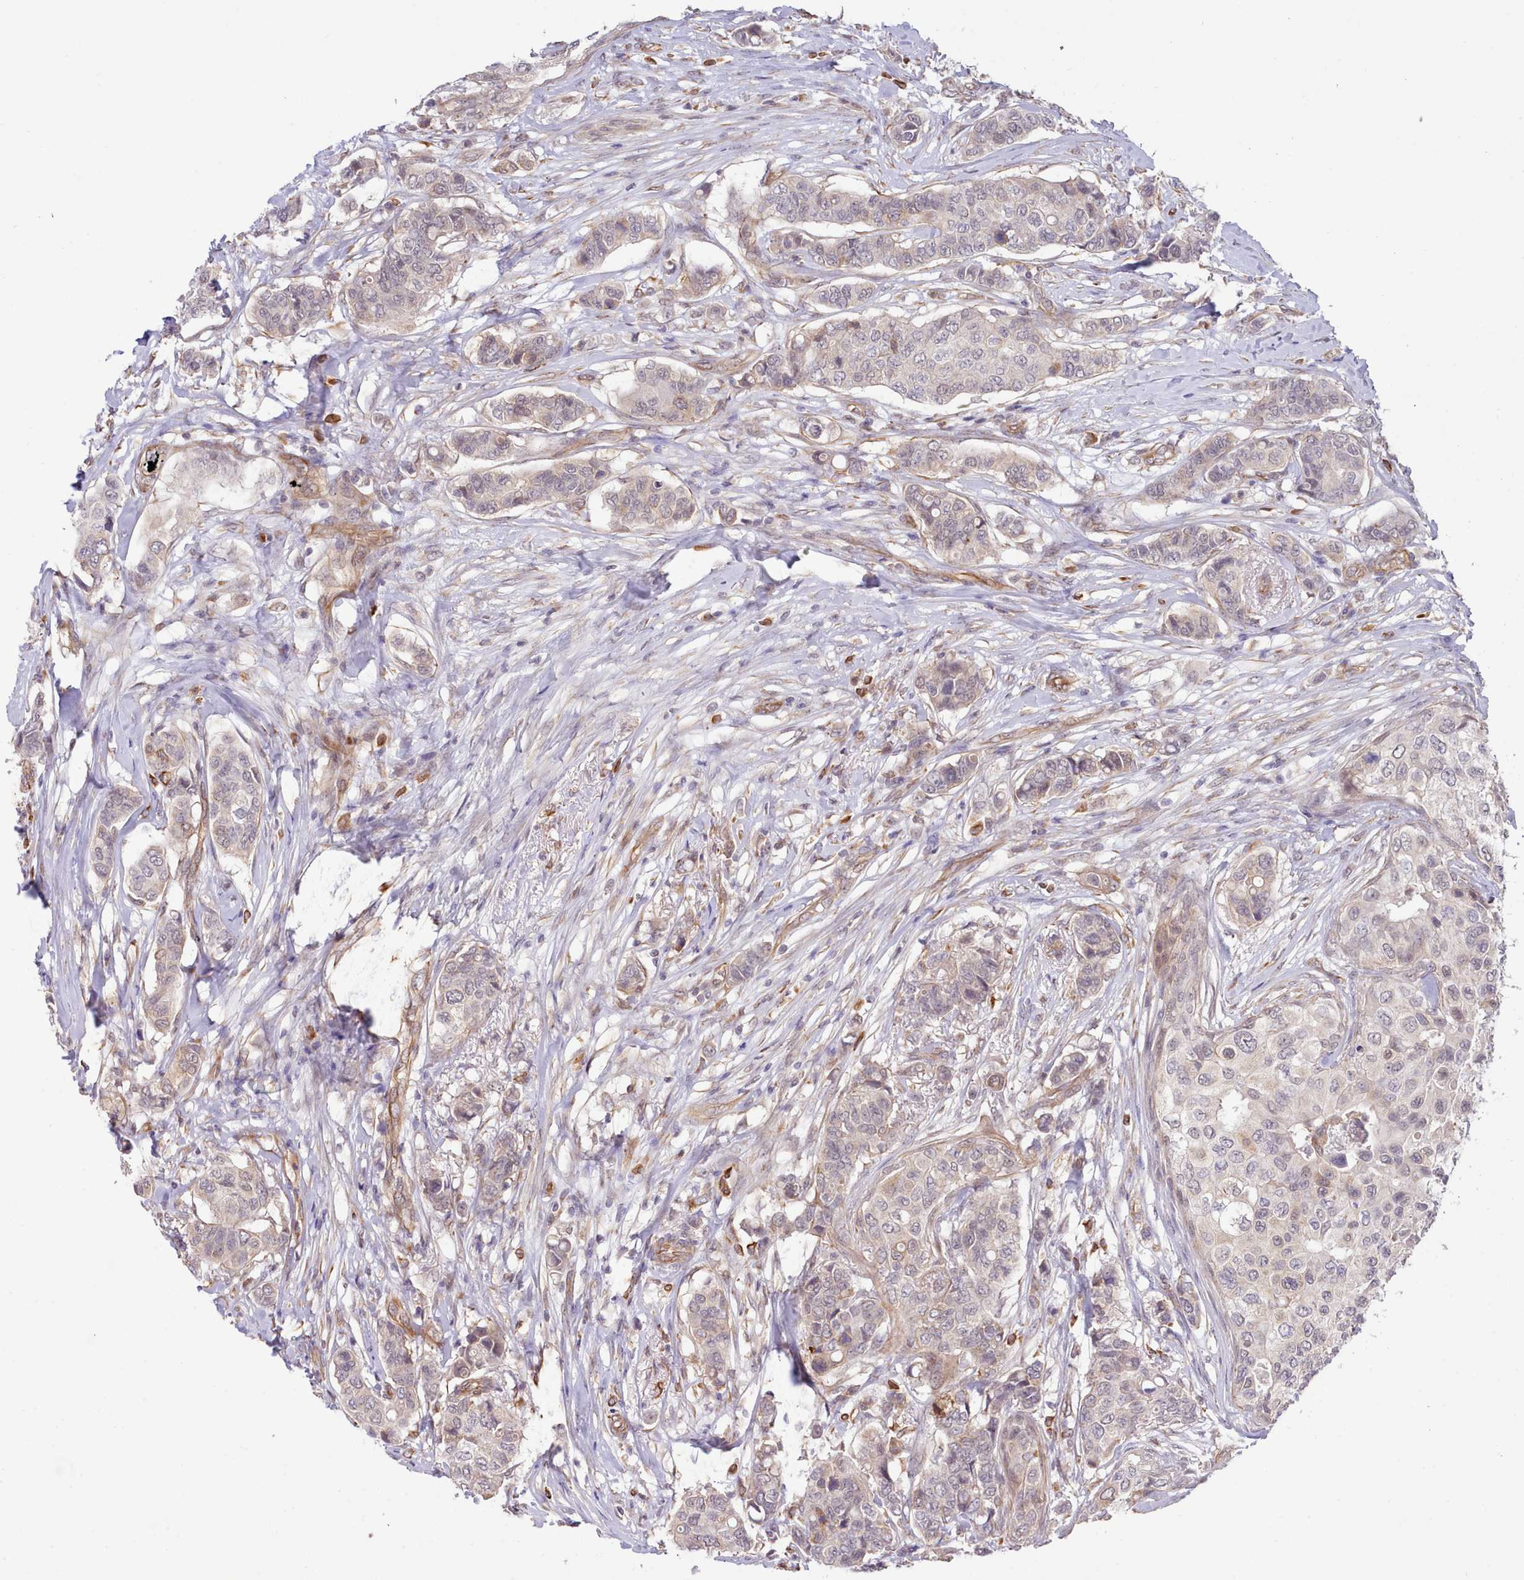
{"staining": {"intensity": "weak", "quantity": "<25%", "location": "nuclear"}, "tissue": "breast cancer", "cell_type": "Tumor cells", "image_type": "cancer", "snomed": [{"axis": "morphology", "description": "Lobular carcinoma"}, {"axis": "topography", "description": "Breast"}], "caption": "Immunohistochemical staining of human breast cancer demonstrates no significant positivity in tumor cells.", "gene": "ZC3H13", "patient": {"sex": "female", "age": 51}}